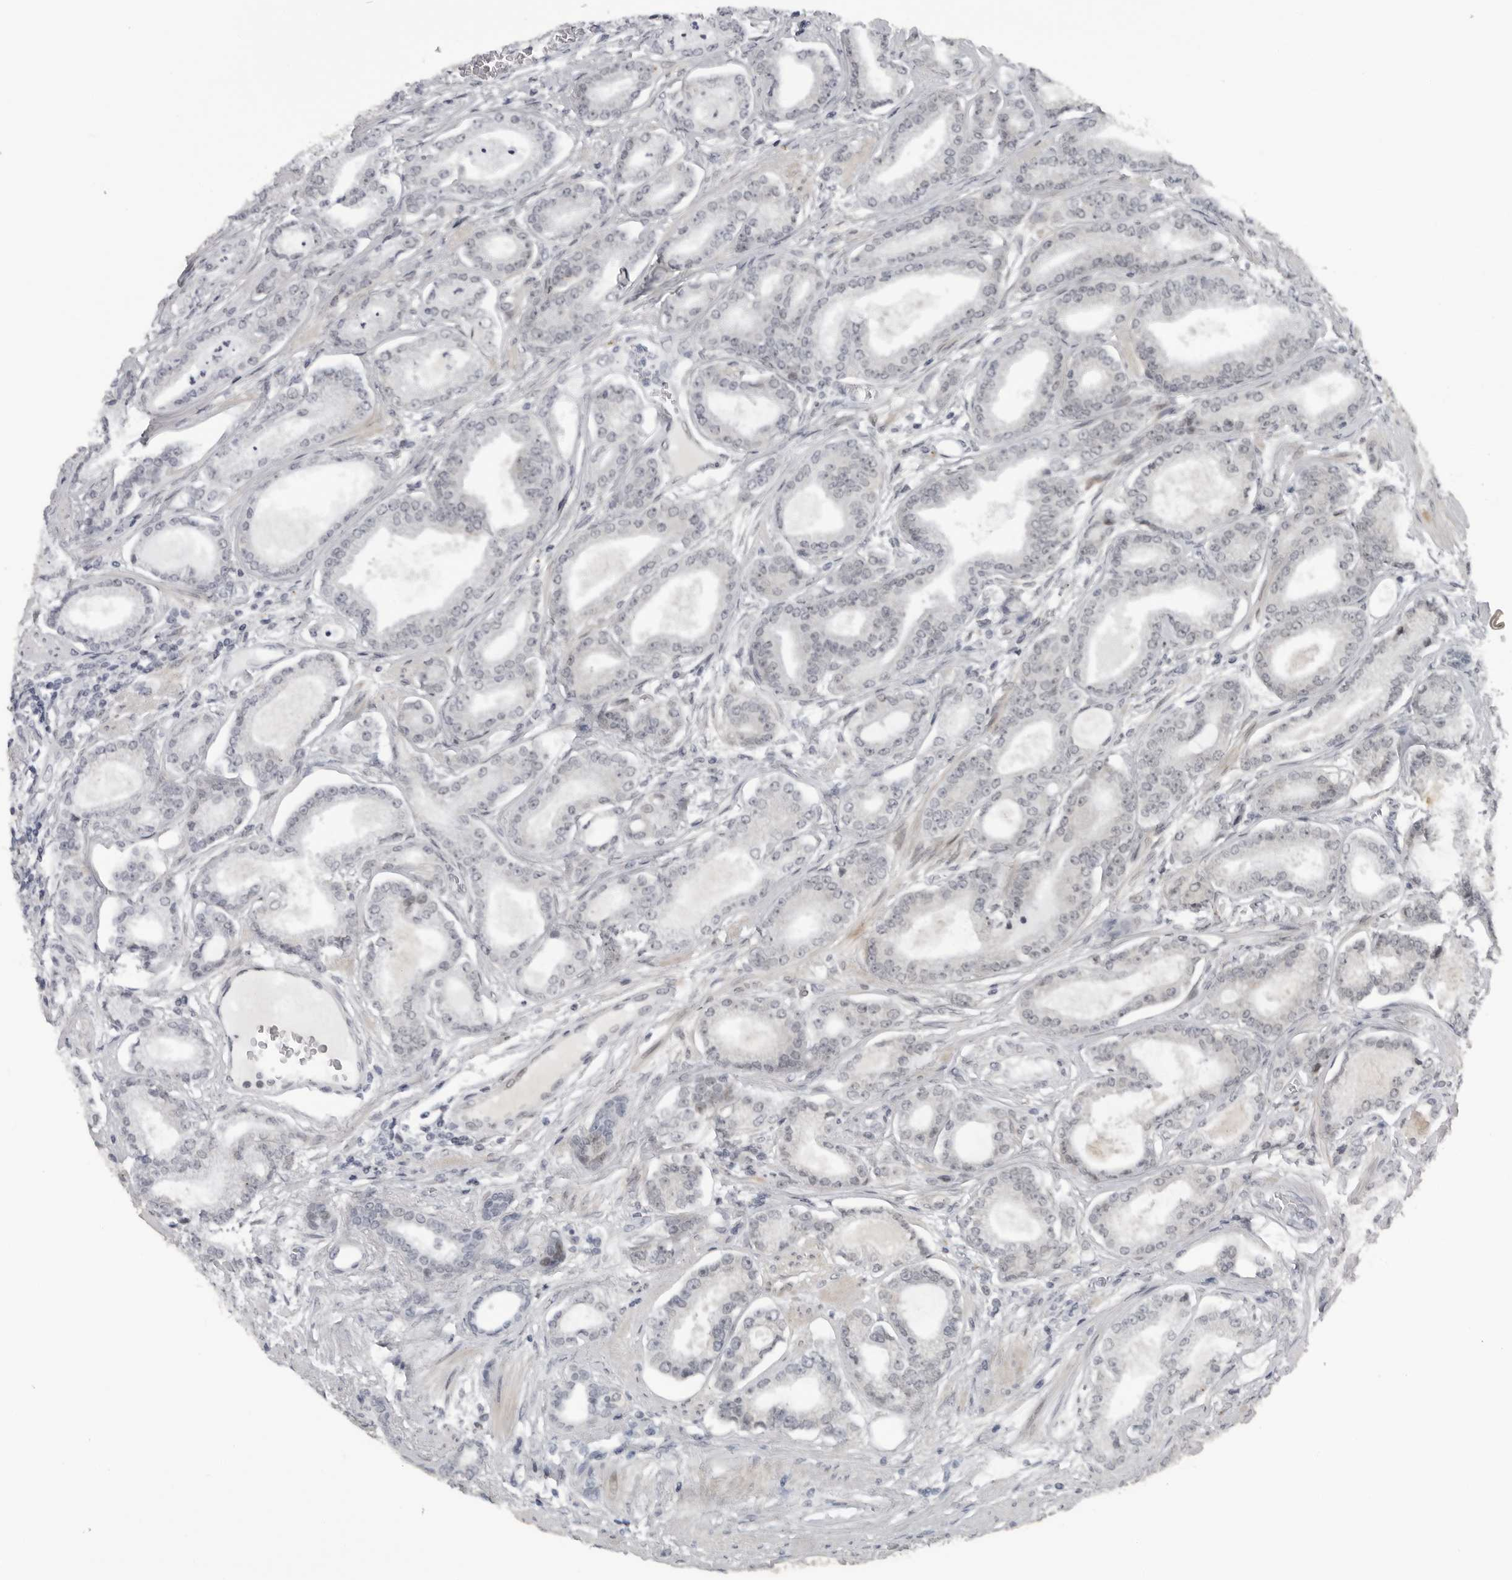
{"staining": {"intensity": "negative", "quantity": "none", "location": "none"}, "tissue": "prostate cancer", "cell_type": "Tumor cells", "image_type": "cancer", "snomed": [{"axis": "morphology", "description": "Adenocarcinoma, Low grade"}, {"axis": "topography", "description": "Prostate"}], "caption": "Low-grade adenocarcinoma (prostate) was stained to show a protein in brown. There is no significant positivity in tumor cells. (Immunohistochemistry, brightfield microscopy, high magnification).", "gene": "MAF", "patient": {"sex": "male", "age": 60}}